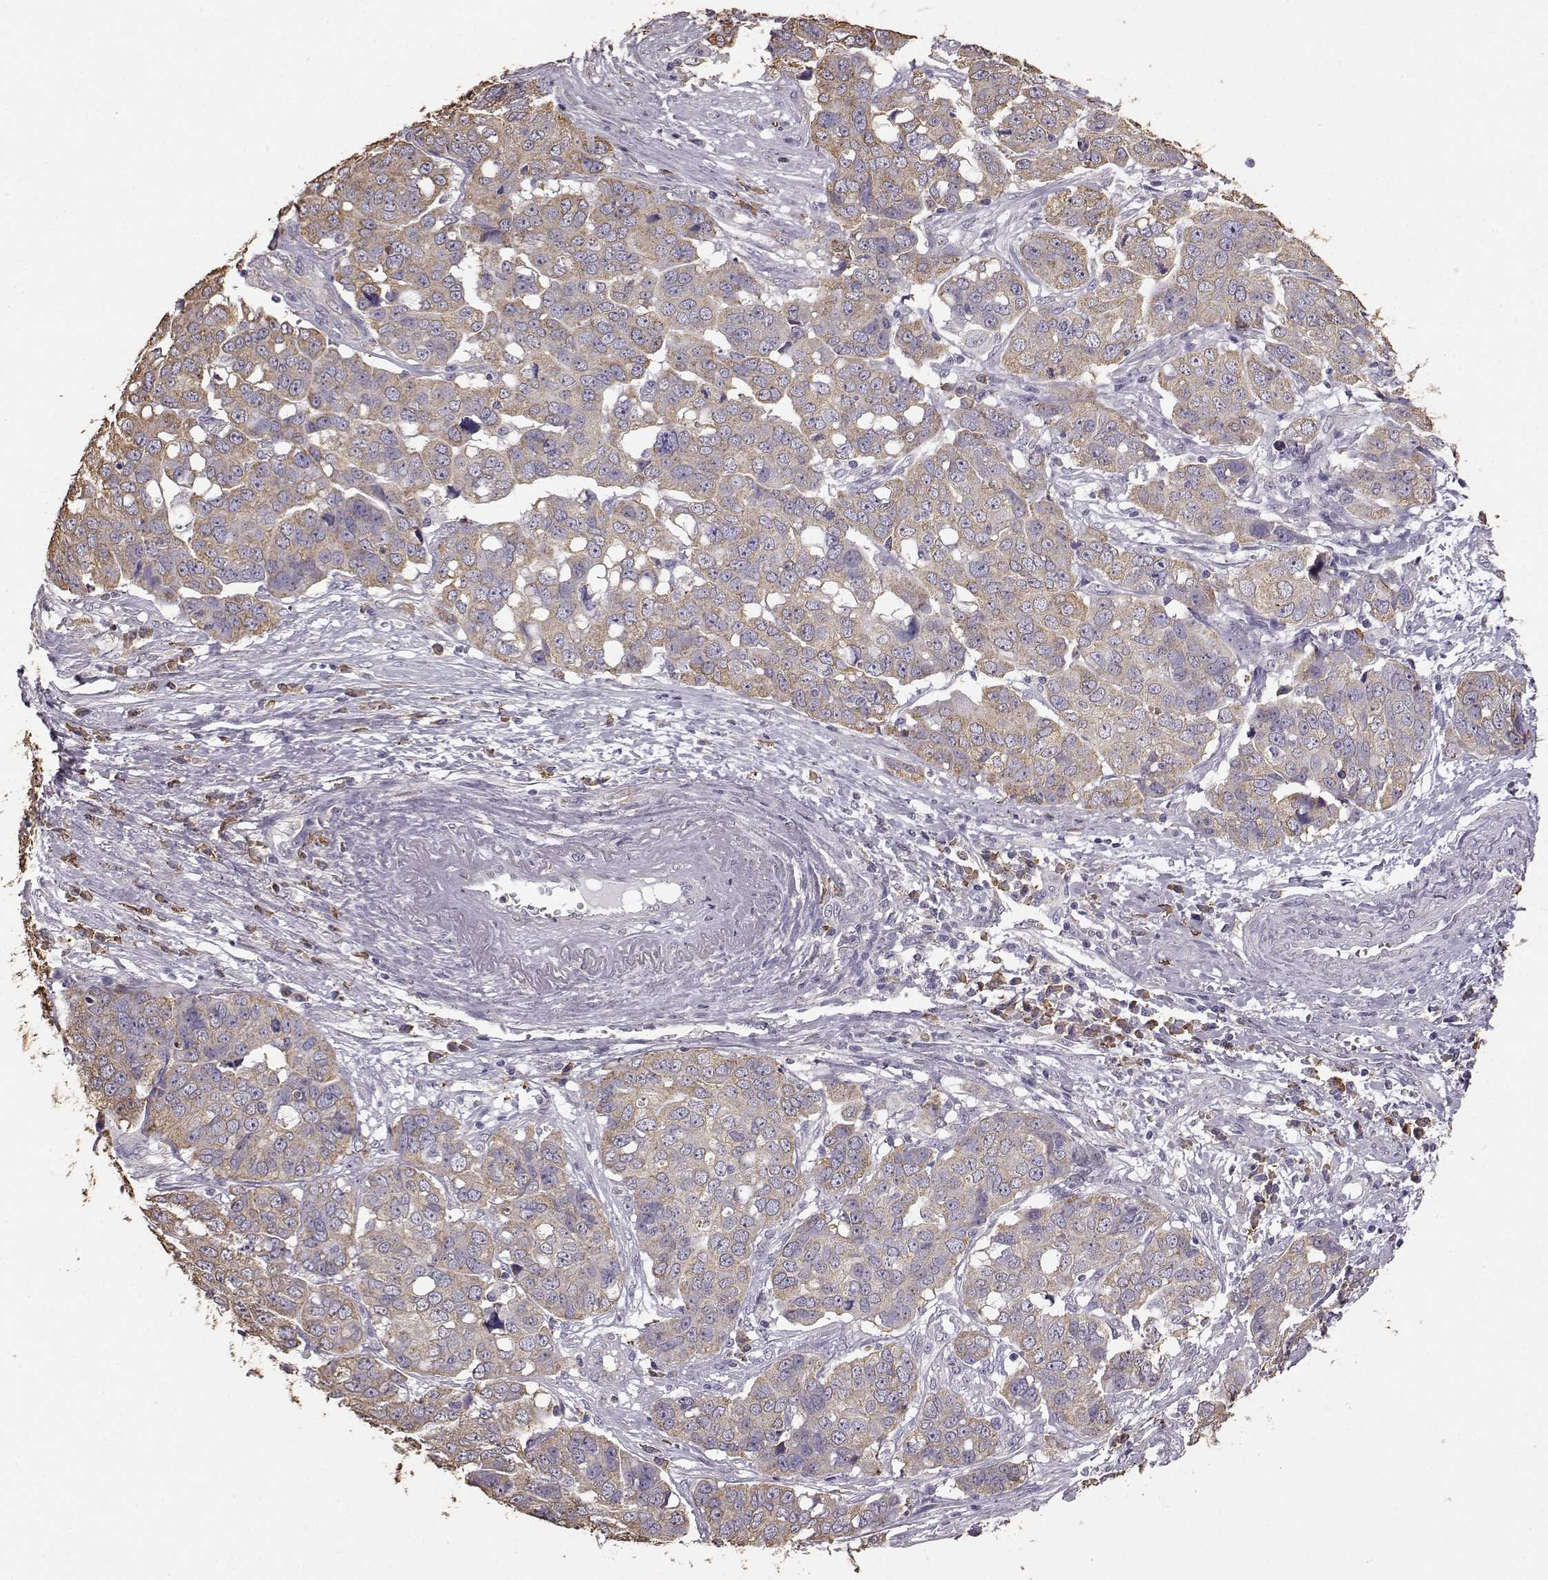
{"staining": {"intensity": "weak", "quantity": ">75%", "location": "cytoplasmic/membranous"}, "tissue": "ovarian cancer", "cell_type": "Tumor cells", "image_type": "cancer", "snomed": [{"axis": "morphology", "description": "Carcinoma, endometroid"}, {"axis": "topography", "description": "Ovary"}], "caption": "This is an image of IHC staining of ovarian endometroid carcinoma, which shows weak positivity in the cytoplasmic/membranous of tumor cells.", "gene": "GABRG3", "patient": {"sex": "female", "age": 78}}